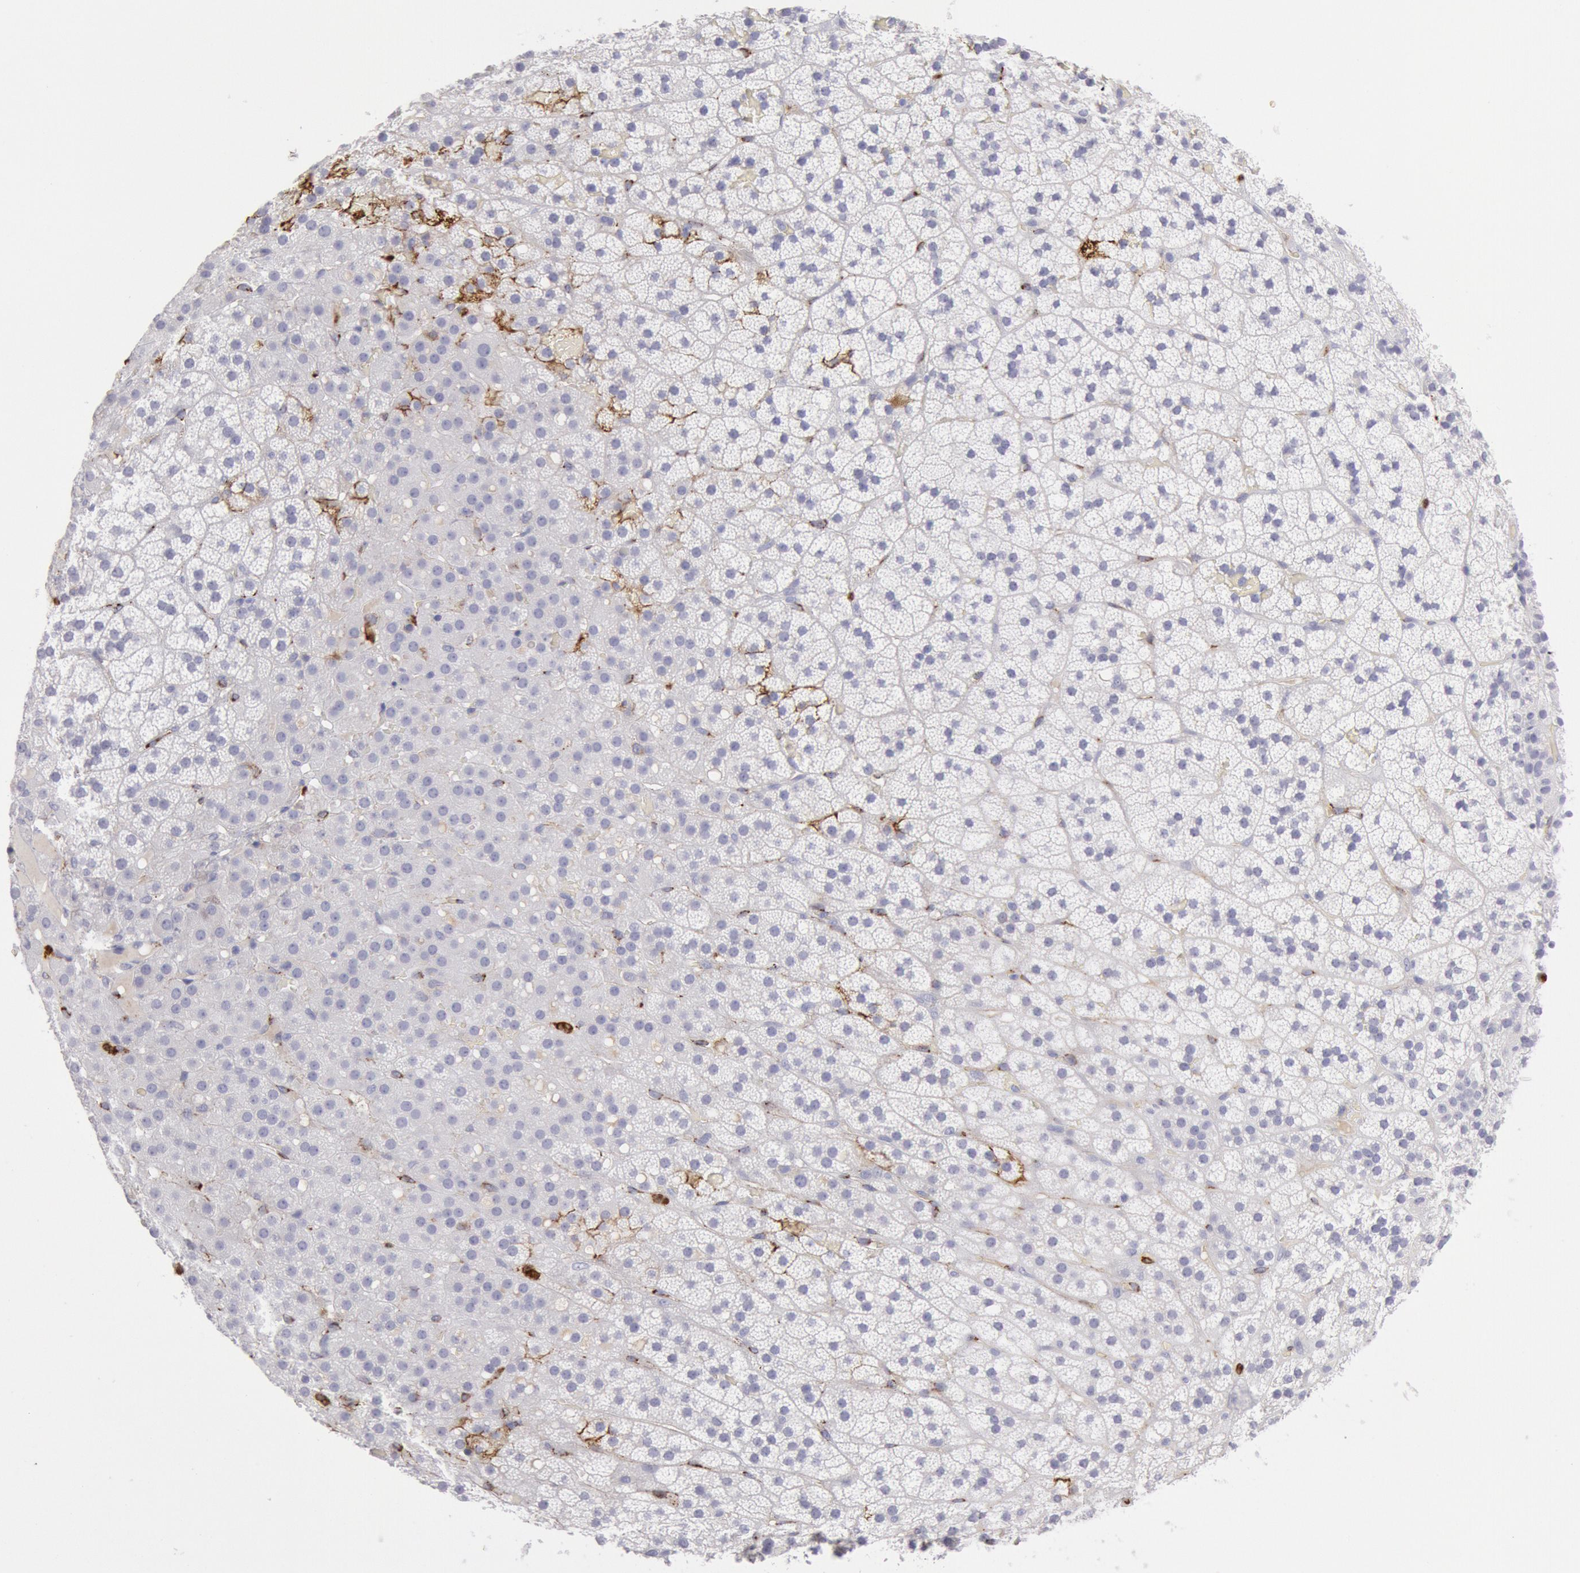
{"staining": {"intensity": "negative", "quantity": "none", "location": "none"}, "tissue": "adrenal gland", "cell_type": "Glandular cells", "image_type": "normal", "snomed": [{"axis": "morphology", "description": "Normal tissue, NOS"}, {"axis": "topography", "description": "Adrenal gland"}], "caption": "Immunohistochemistry of unremarkable human adrenal gland exhibits no positivity in glandular cells. (DAB (3,3'-diaminobenzidine) IHC visualized using brightfield microscopy, high magnification).", "gene": "FCN1", "patient": {"sex": "male", "age": 35}}